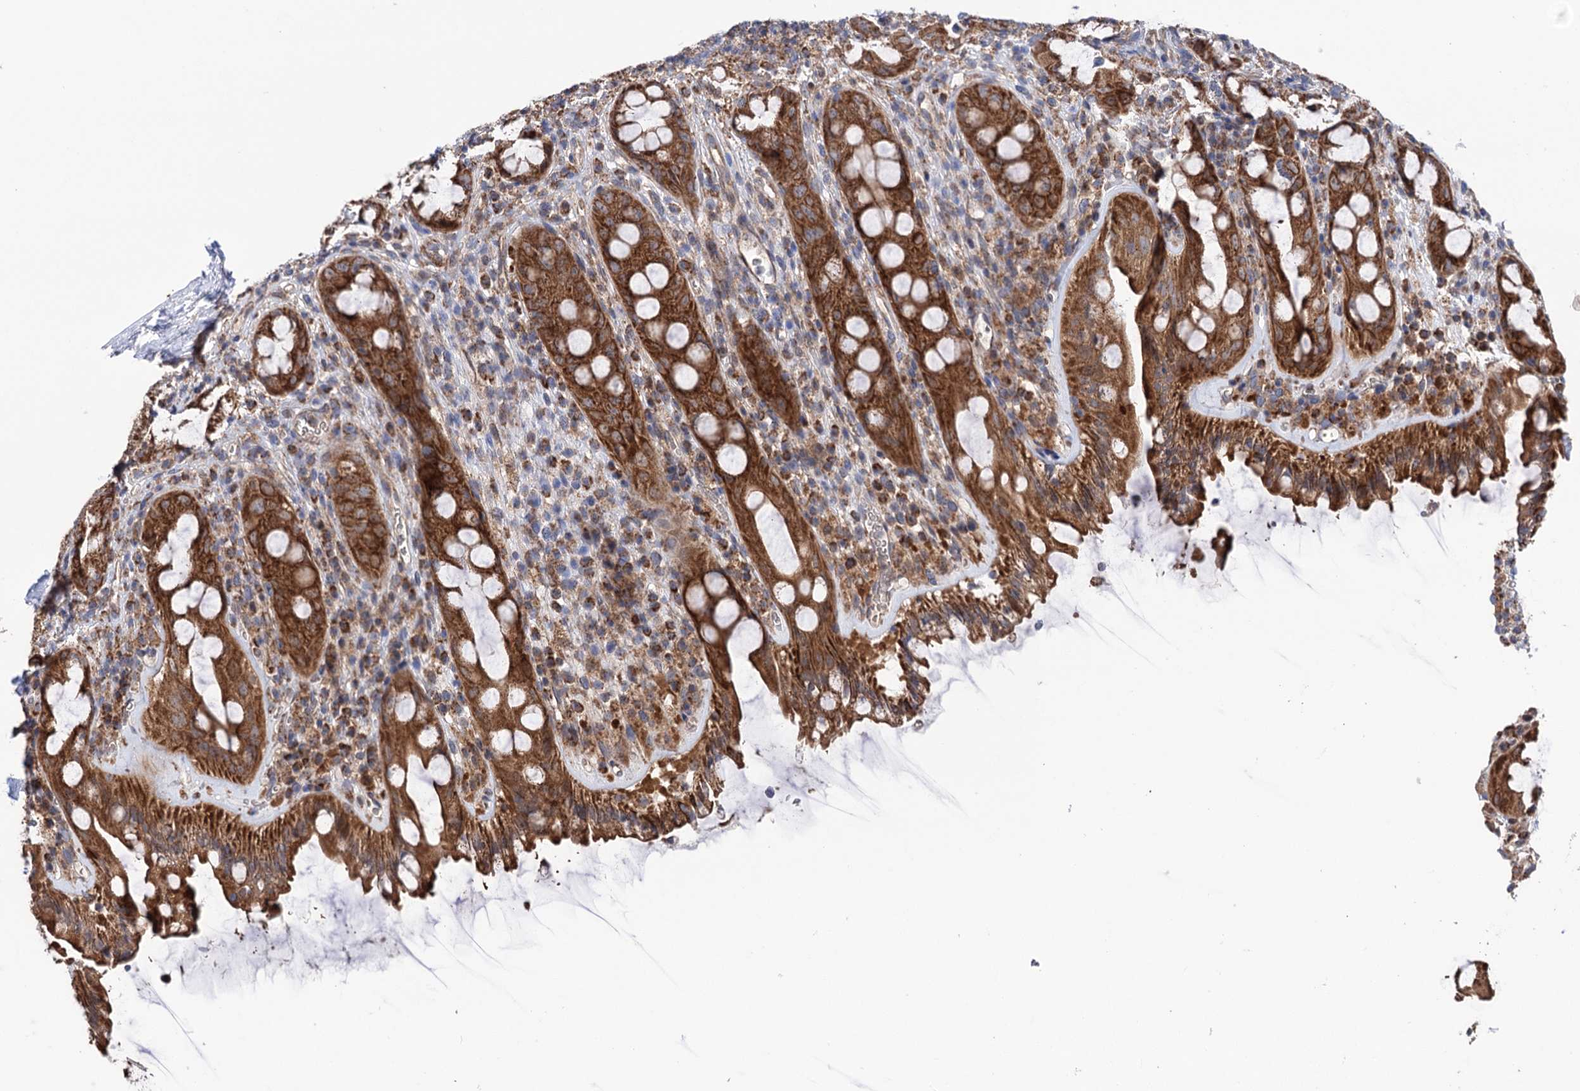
{"staining": {"intensity": "moderate", "quantity": ">75%", "location": "cytoplasmic/membranous"}, "tissue": "rectum", "cell_type": "Glandular cells", "image_type": "normal", "snomed": [{"axis": "morphology", "description": "Normal tissue, NOS"}, {"axis": "topography", "description": "Rectum"}], "caption": "Rectum stained for a protein exhibits moderate cytoplasmic/membranous positivity in glandular cells.", "gene": "SUCLA2", "patient": {"sex": "female", "age": 57}}